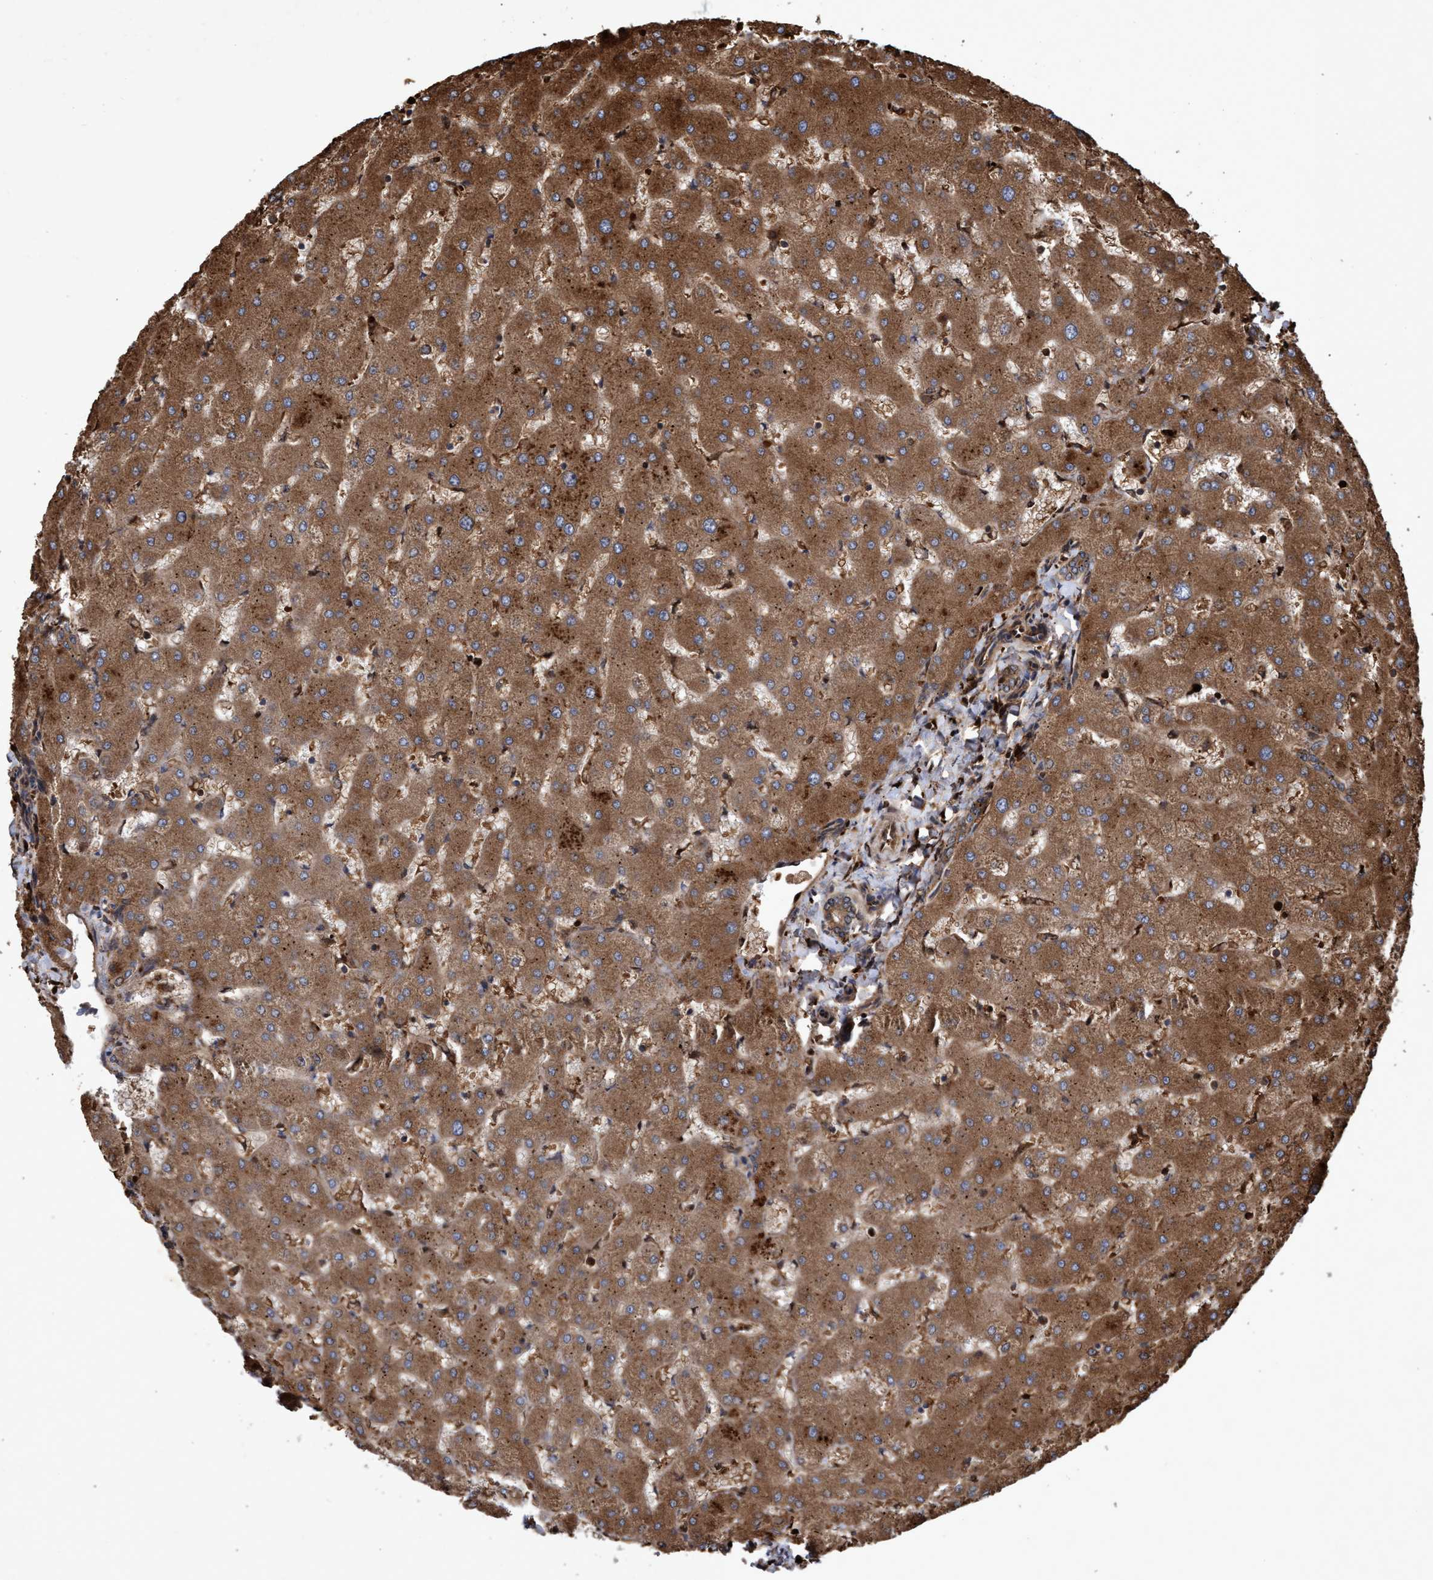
{"staining": {"intensity": "moderate", "quantity": ">75%", "location": "cytoplasmic/membranous"}, "tissue": "liver", "cell_type": "Cholangiocytes", "image_type": "normal", "snomed": [{"axis": "morphology", "description": "Normal tissue, NOS"}, {"axis": "topography", "description": "Liver"}], "caption": "Protein staining by immunohistochemistry displays moderate cytoplasmic/membranous expression in approximately >75% of cholangiocytes in benign liver.", "gene": "CHMP6", "patient": {"sex": "female", "age": 63}}